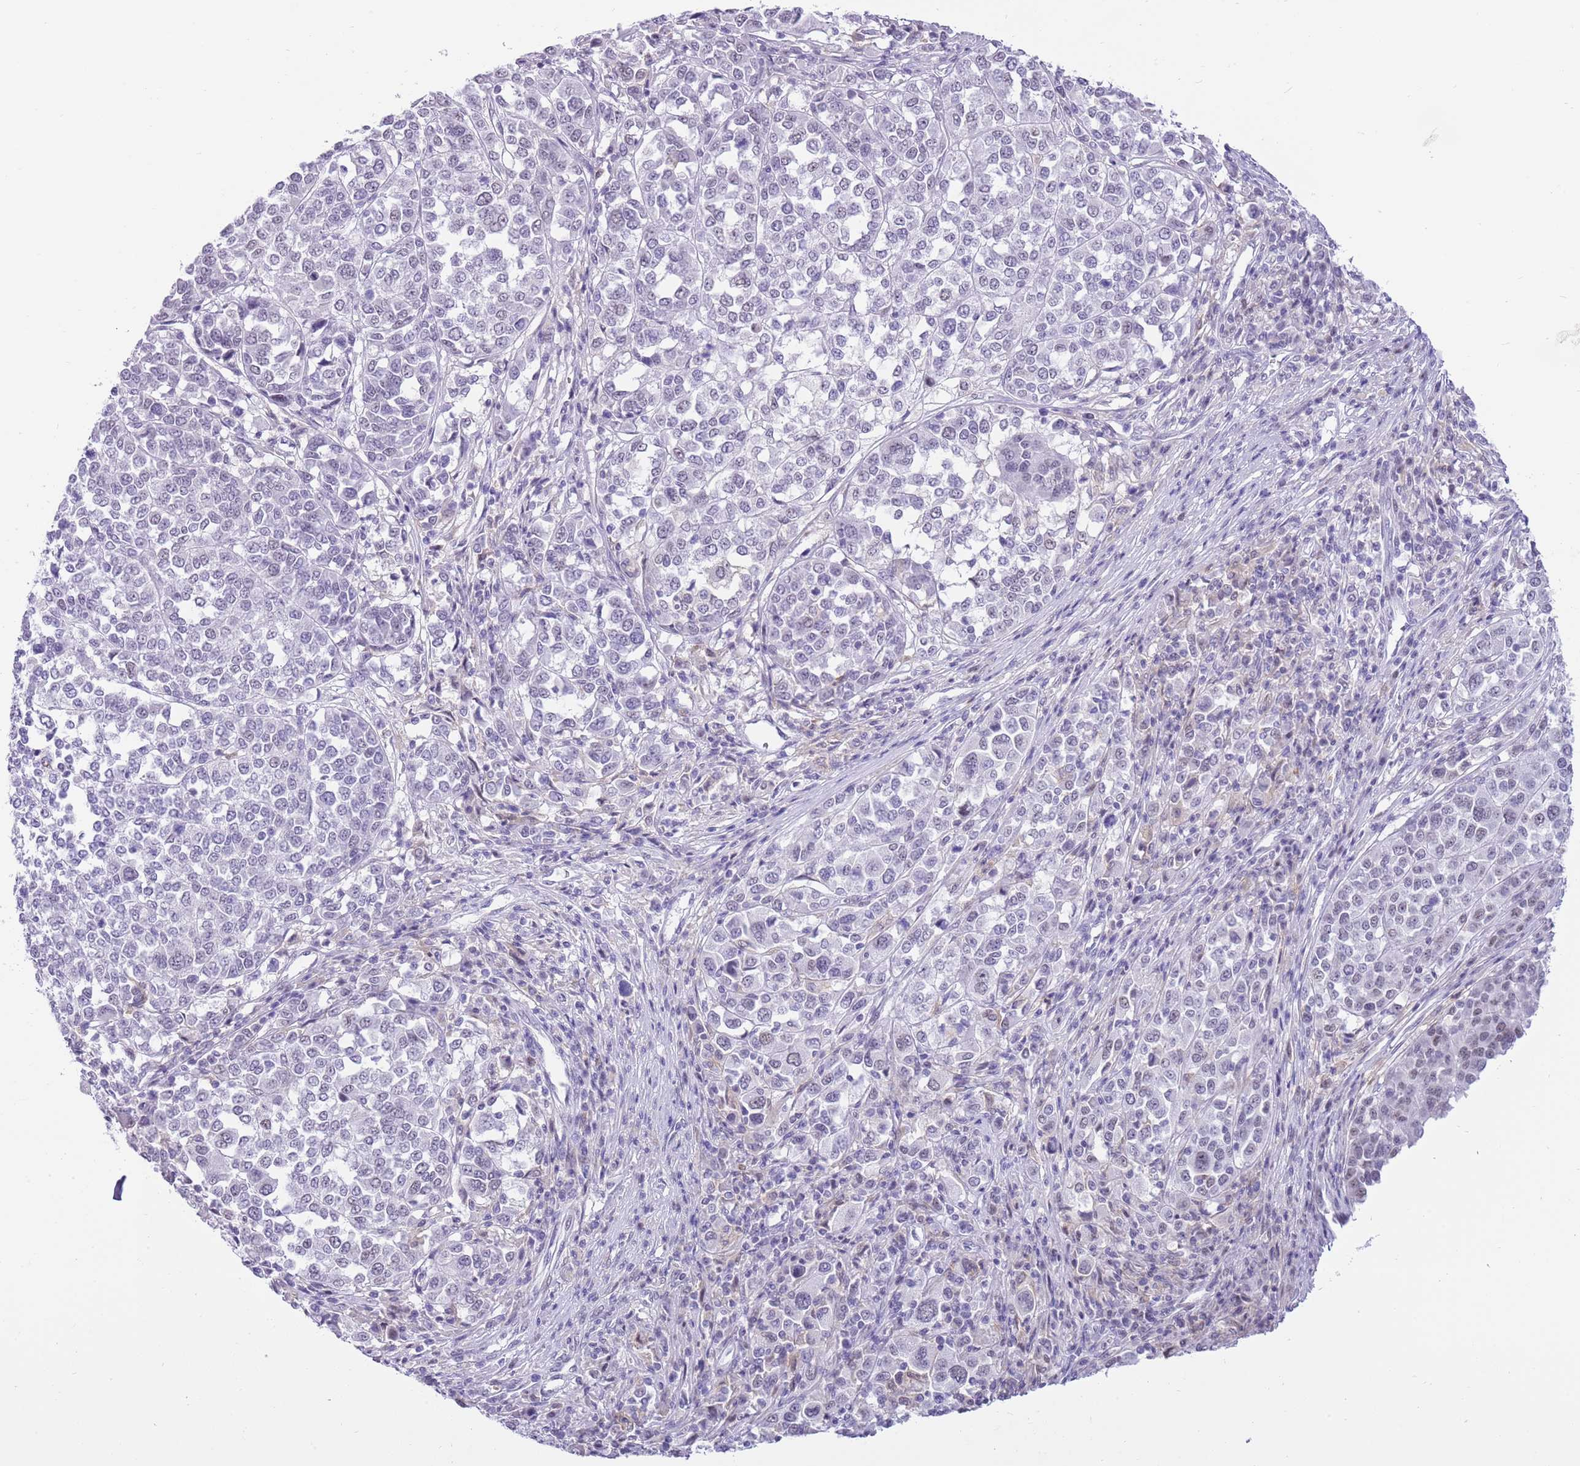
{"staining": {"intensity": "negative", "quantity": "none", "location": "none"}, "tissue": "melanoma", "cell_type": "Tumor cells", "image_type": "cancer", "snomed": [{"axis": "morphology", "description": "Malignant melanoma, Metastatic site"}, {"axis": "topography", "description": "Lymph node"}], "caption": "Immunohistochemistry photomicrograph of neoplastic tissue: malignant melanoma (metastatic site) stained with DAB displays no significant protein staining in tumor cells. Nuclei are stained in blue.", "gene": "PPP1R17", "patient": {"sex": "male", "age": 44}}